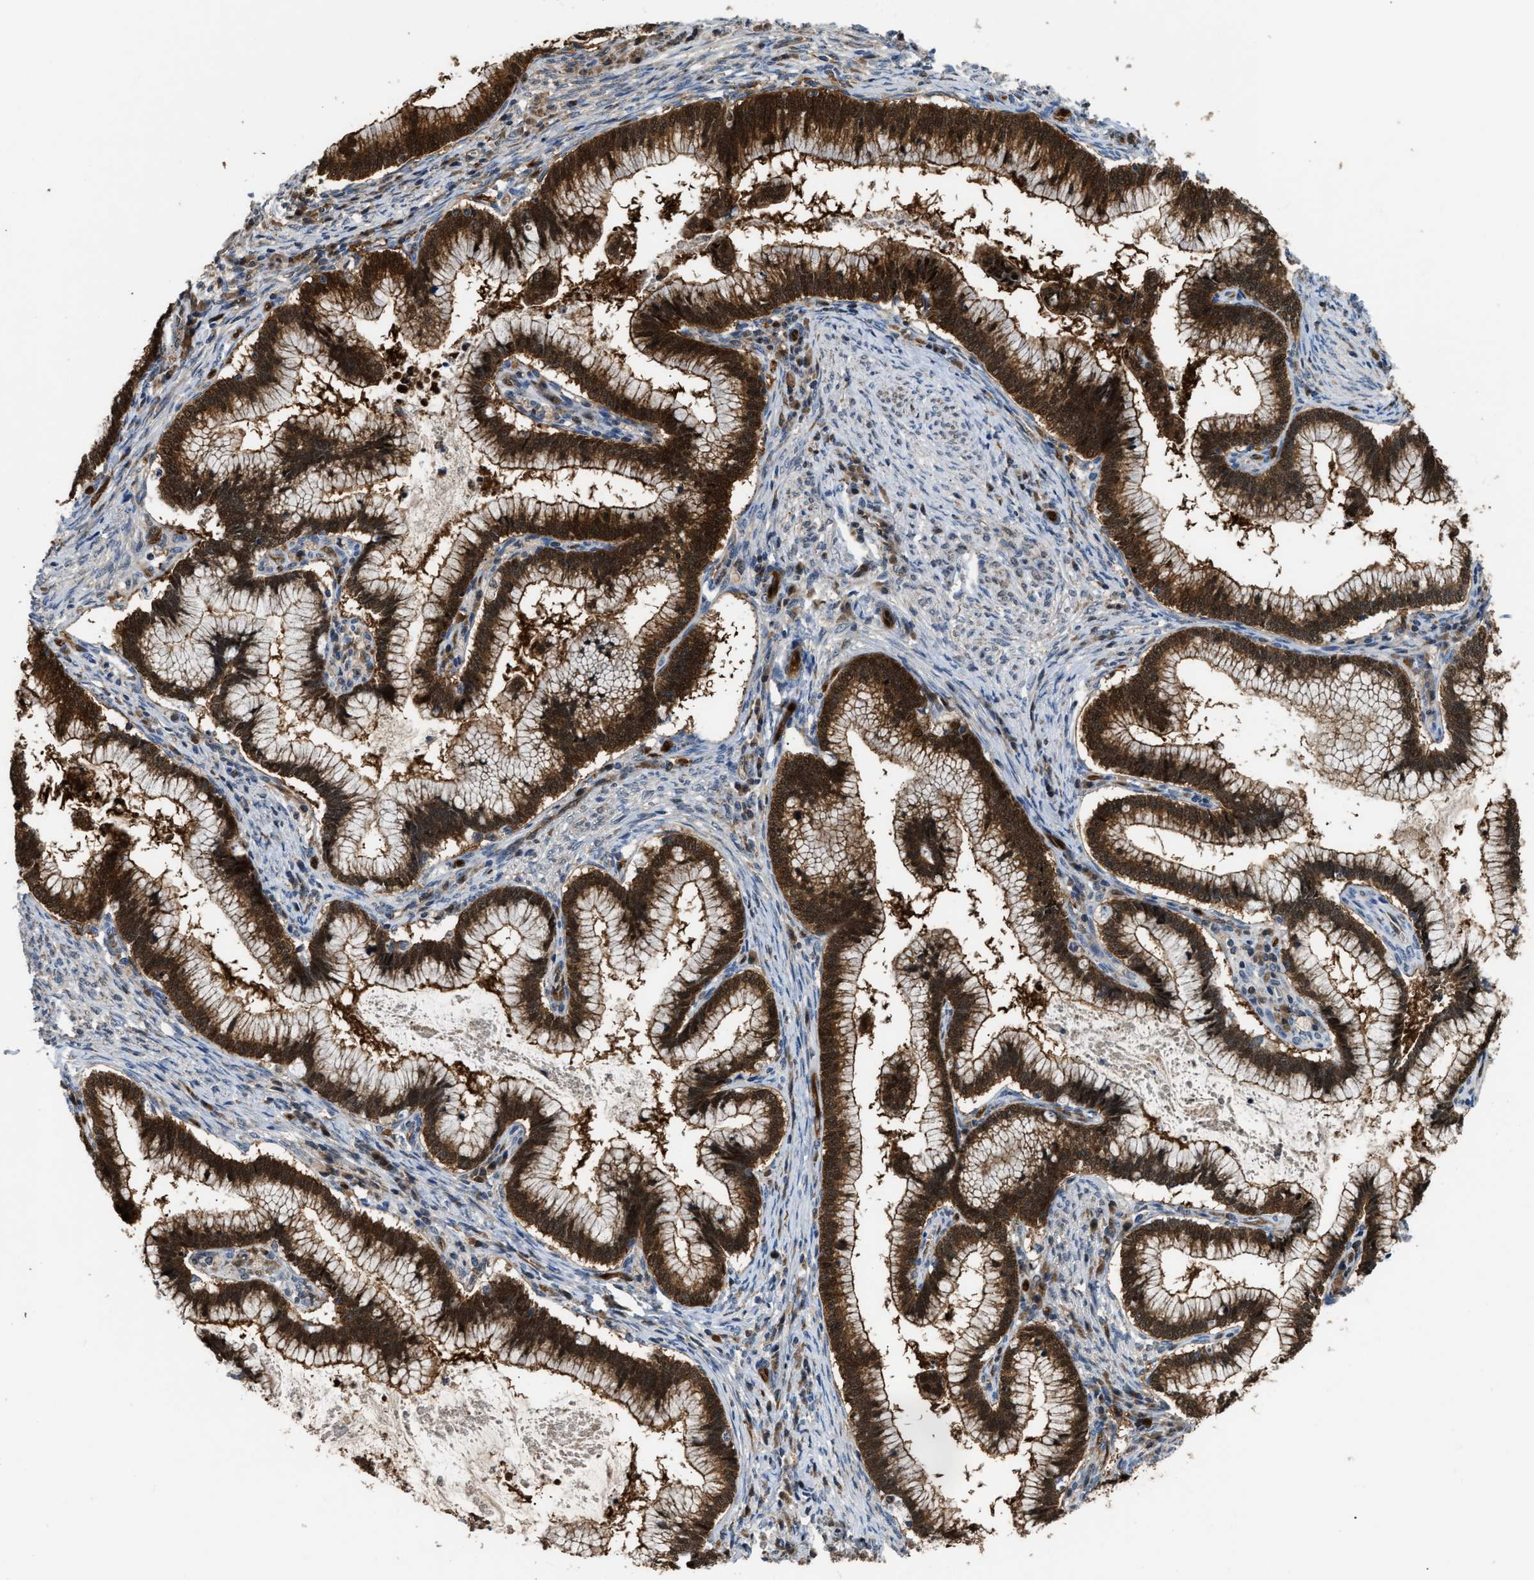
{"staining": {"intensity": "strong", "quantity": ">75%", "location": "cytoplasmic/membranous,nuclear"}, "tissue": "cervical cancer", "cell_type": "Tumor cells", "image_type": "cancer", "snomed": [{"axis": "morphology", "description": "Adenocarcinoma, NOS"}, {"axis": "topography", "description": "Cervix"}], "caption": "Immunohistochemistry (IHC) image of neoplastic tissue: adenocarcinoma (cervical) stained using immunohistochemistry reveals high levels of strong protein expression localized specifically in the cytoplasmic/membranous and nuclear of tumor cells, appearing as a cytoplasmic/membranous and nuclear brown color.", "gene": "PPA1", "patient": {"sex": "female", "age": 36}}